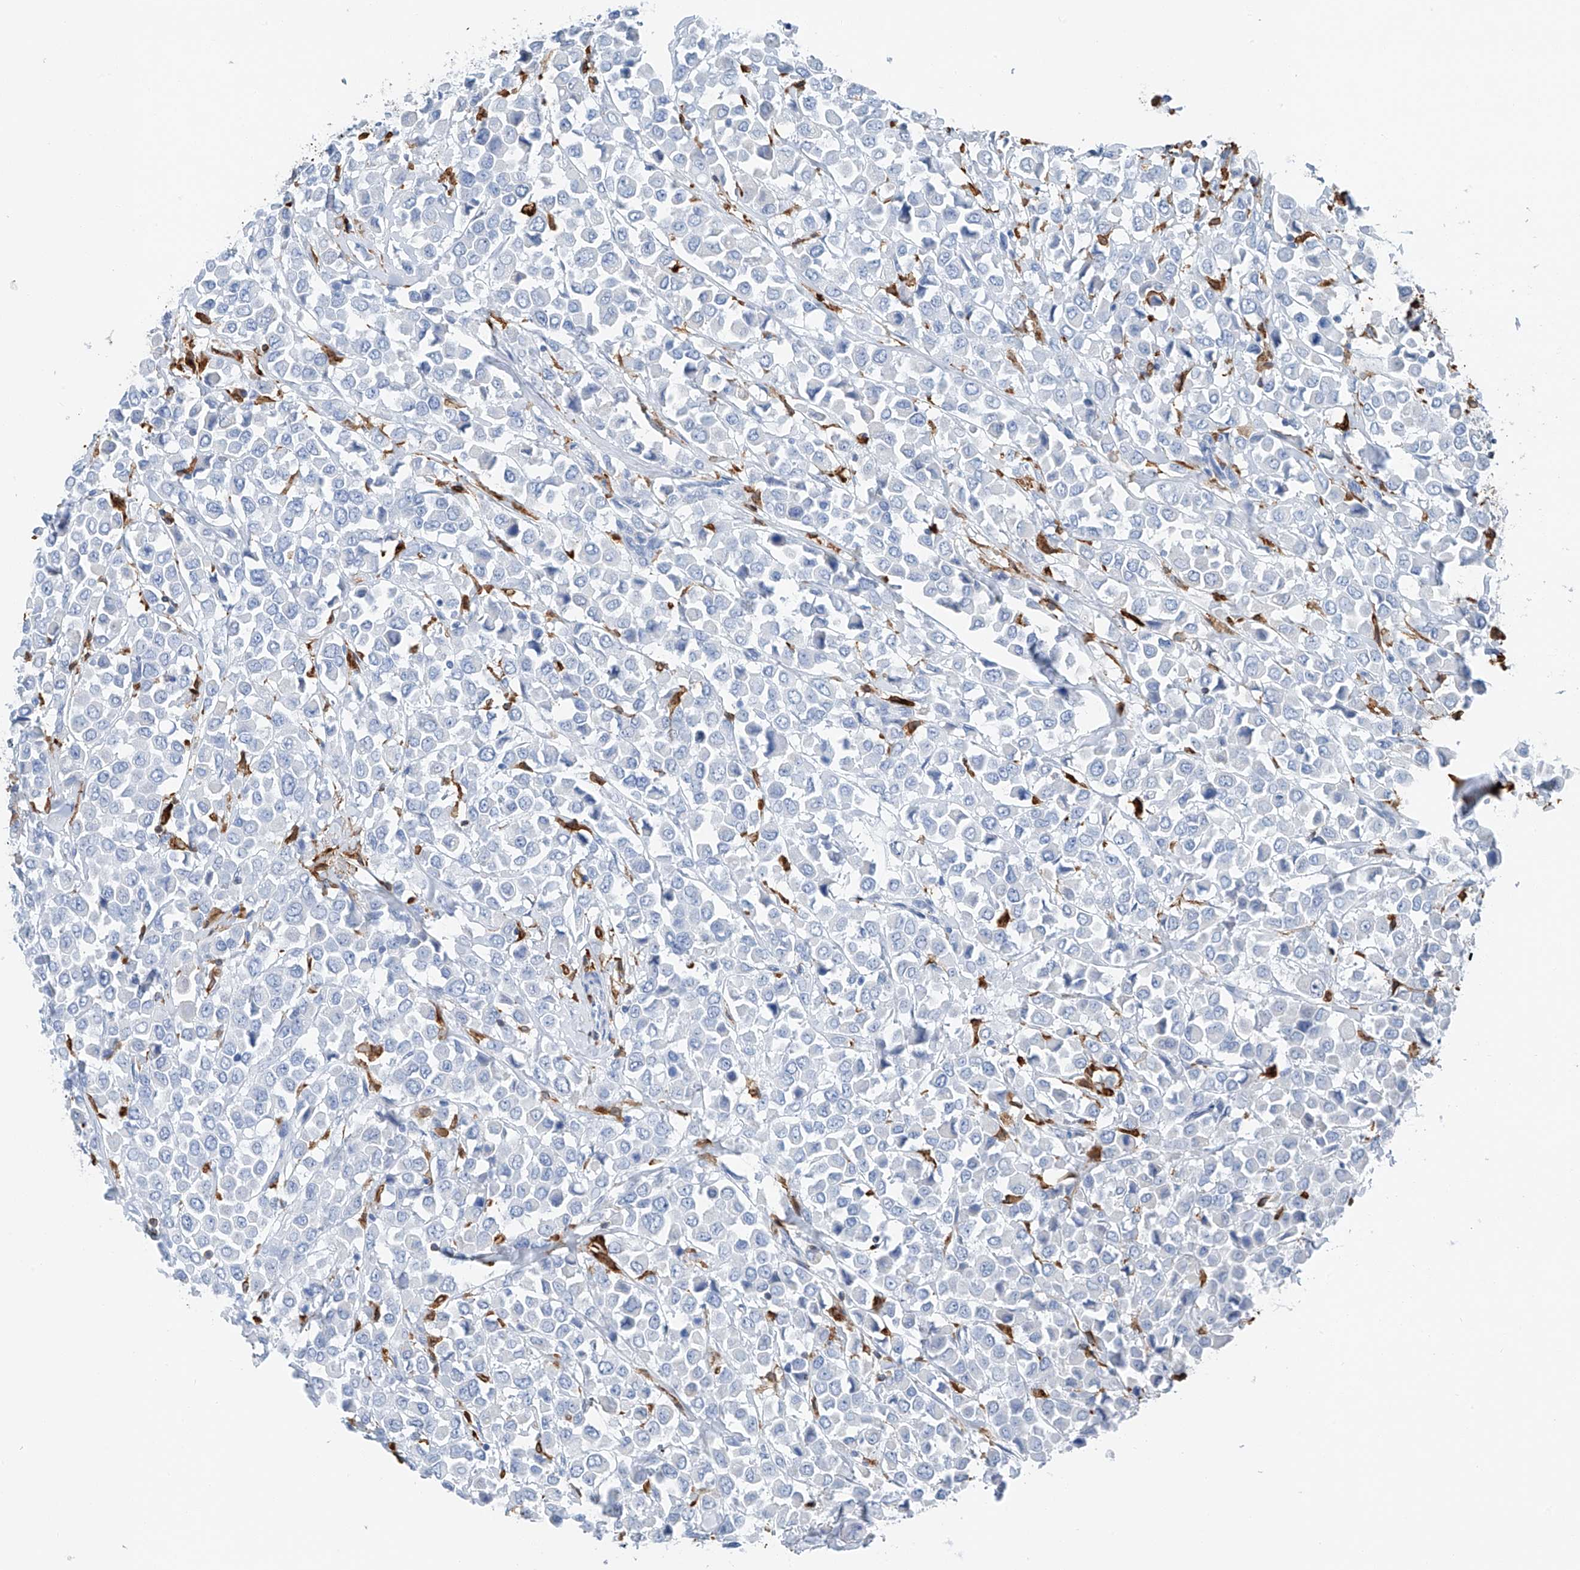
{"staining": {"intensity": "negative", "quantity": "none", "location": "none"}, "tissue": "breast cancer", "cell_type": "Tumor cells", "image_type": "cancer", "snomed": [{"axis": "morphology", "description": "Duct carcinoma"}, {"axis": "topography", "description": "Breast"}], "caption": "Immunohistochemical staining of human breast invasive ductal carcinoma shows no significant staining in tumor cells.", "gene": "TBXAS1", "patient": {"sex": "female", "age": 61}}